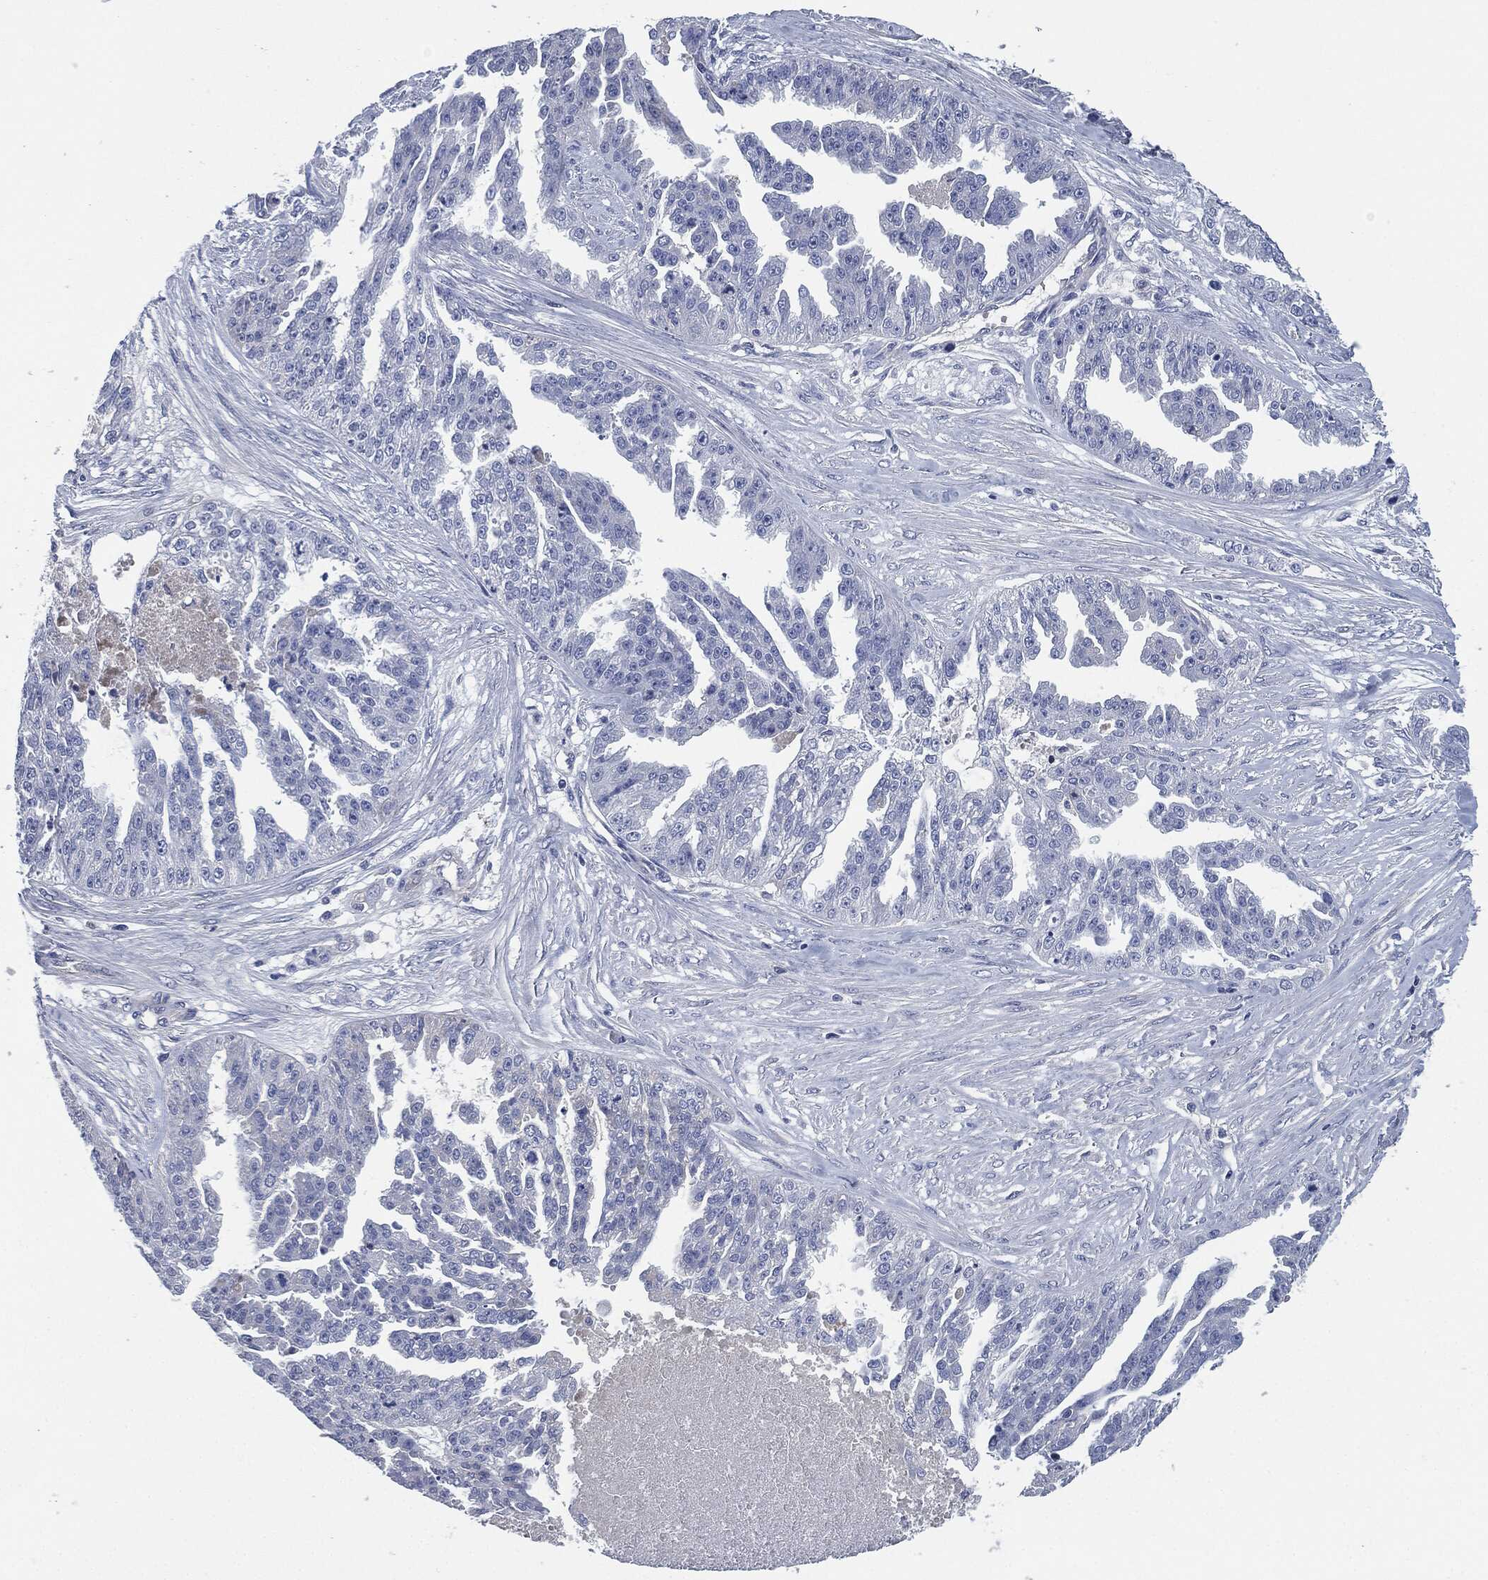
{"staining": {"intensity": "negative", "quantity": "none", "location": "none"}, "tissue": "ovarian cancer", "cell_type": "Tumor cells", "image_type": "cancer", "snomed": [{"axis": "morphology", "description": "Cystadenocarcinoma, serous, NOS"}, {"axis": "topography", "description": "Ovary"}], "caption": "Protein analysis of ovarian serous cystadenocarcinoma shows no significant expression in tumor cells.", "gene": "CD27", "patient": {"sex": "female", "age": 58}}